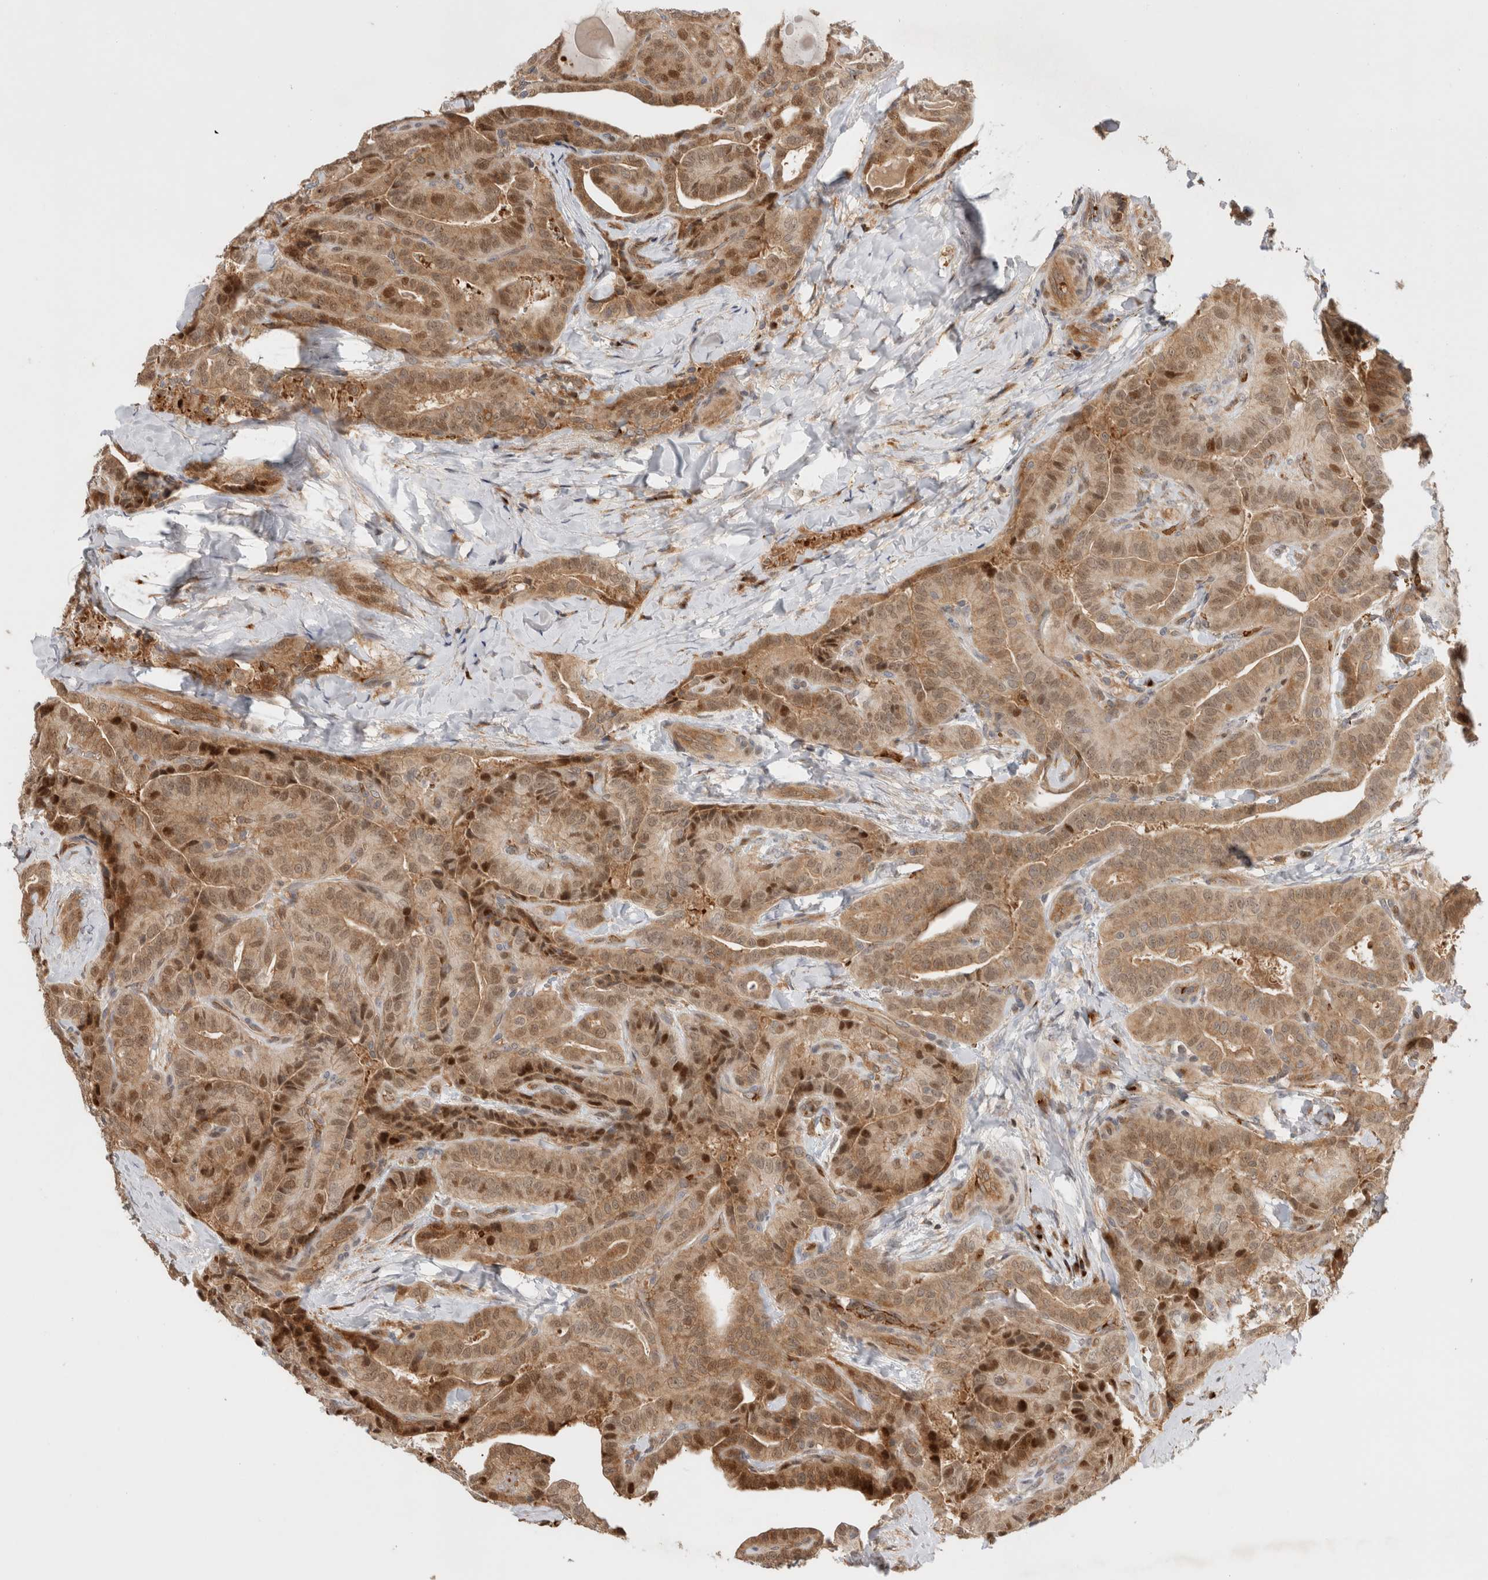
{"staining": {"intensity": "moderate", "quantity": ">75%", "location": "cytoplasmic/membranous,nuclear"}, "tissue": "thyroid cancer", "cell_type": "Tumor cells", "image_type": "cancer", "snomed": [{"axis": "morphology", "description": "Papillary adenocarcinoma, NOS"}, {"axis": "topography", "description": "Thyroid gland"}], "caption": "Immunohistochemistry (IHC) (DAB) staining of human thyroid papillary adenocarcinoma exhibits moderate cytoplasmic/membranous and nuclear protein positivity in about >75% of tumor cells. The staining is performed using DAB (3,3'-diaminobenzidine) brown chromogen to label protein expression. The nuclei are counter-stained blue using hematoxylin.", "gene": "OTUD6B", "patient": {"sex": "male", "age": 77}}